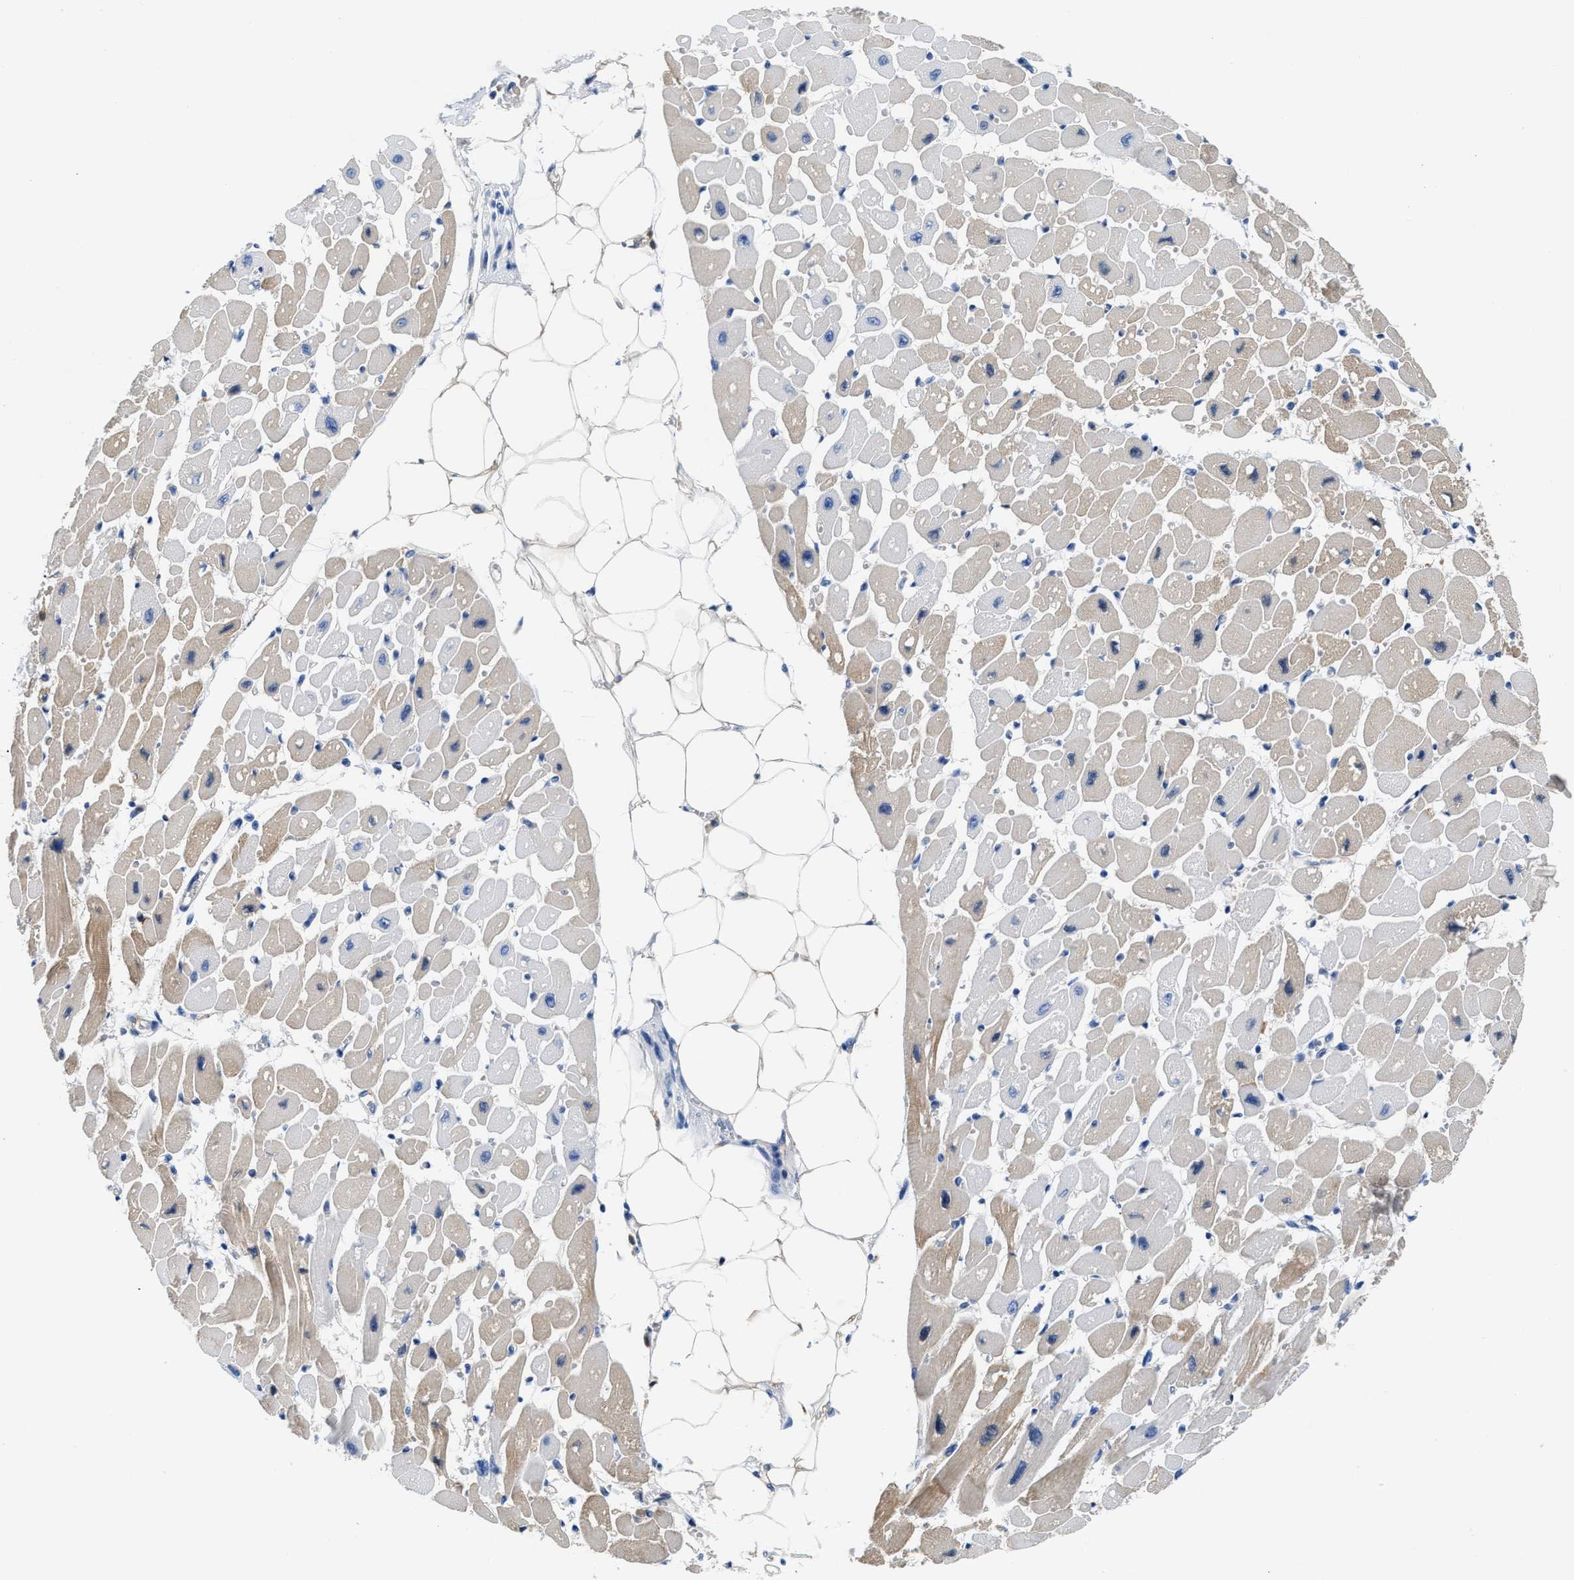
{"staining": {"intensity": "weak", "quantity": "<25%", "location": "cytoplasmic/membranous"}, "tissue": "heart muscle", "cell_type": "Cardiomyocytes", "image_type": "normal", "snomed": [{"axis": "morphology", "description": "Normal tissue, NOS"}, {"axis": "topography", "description": "Heart"}], "caption": "Protein analysis of normal heart muscle exhibits no significant expression in cardiomyocytes. Nuclei are stained in blue.", "gene": "GC", "patient": {"sex": "female", "age": 54}}